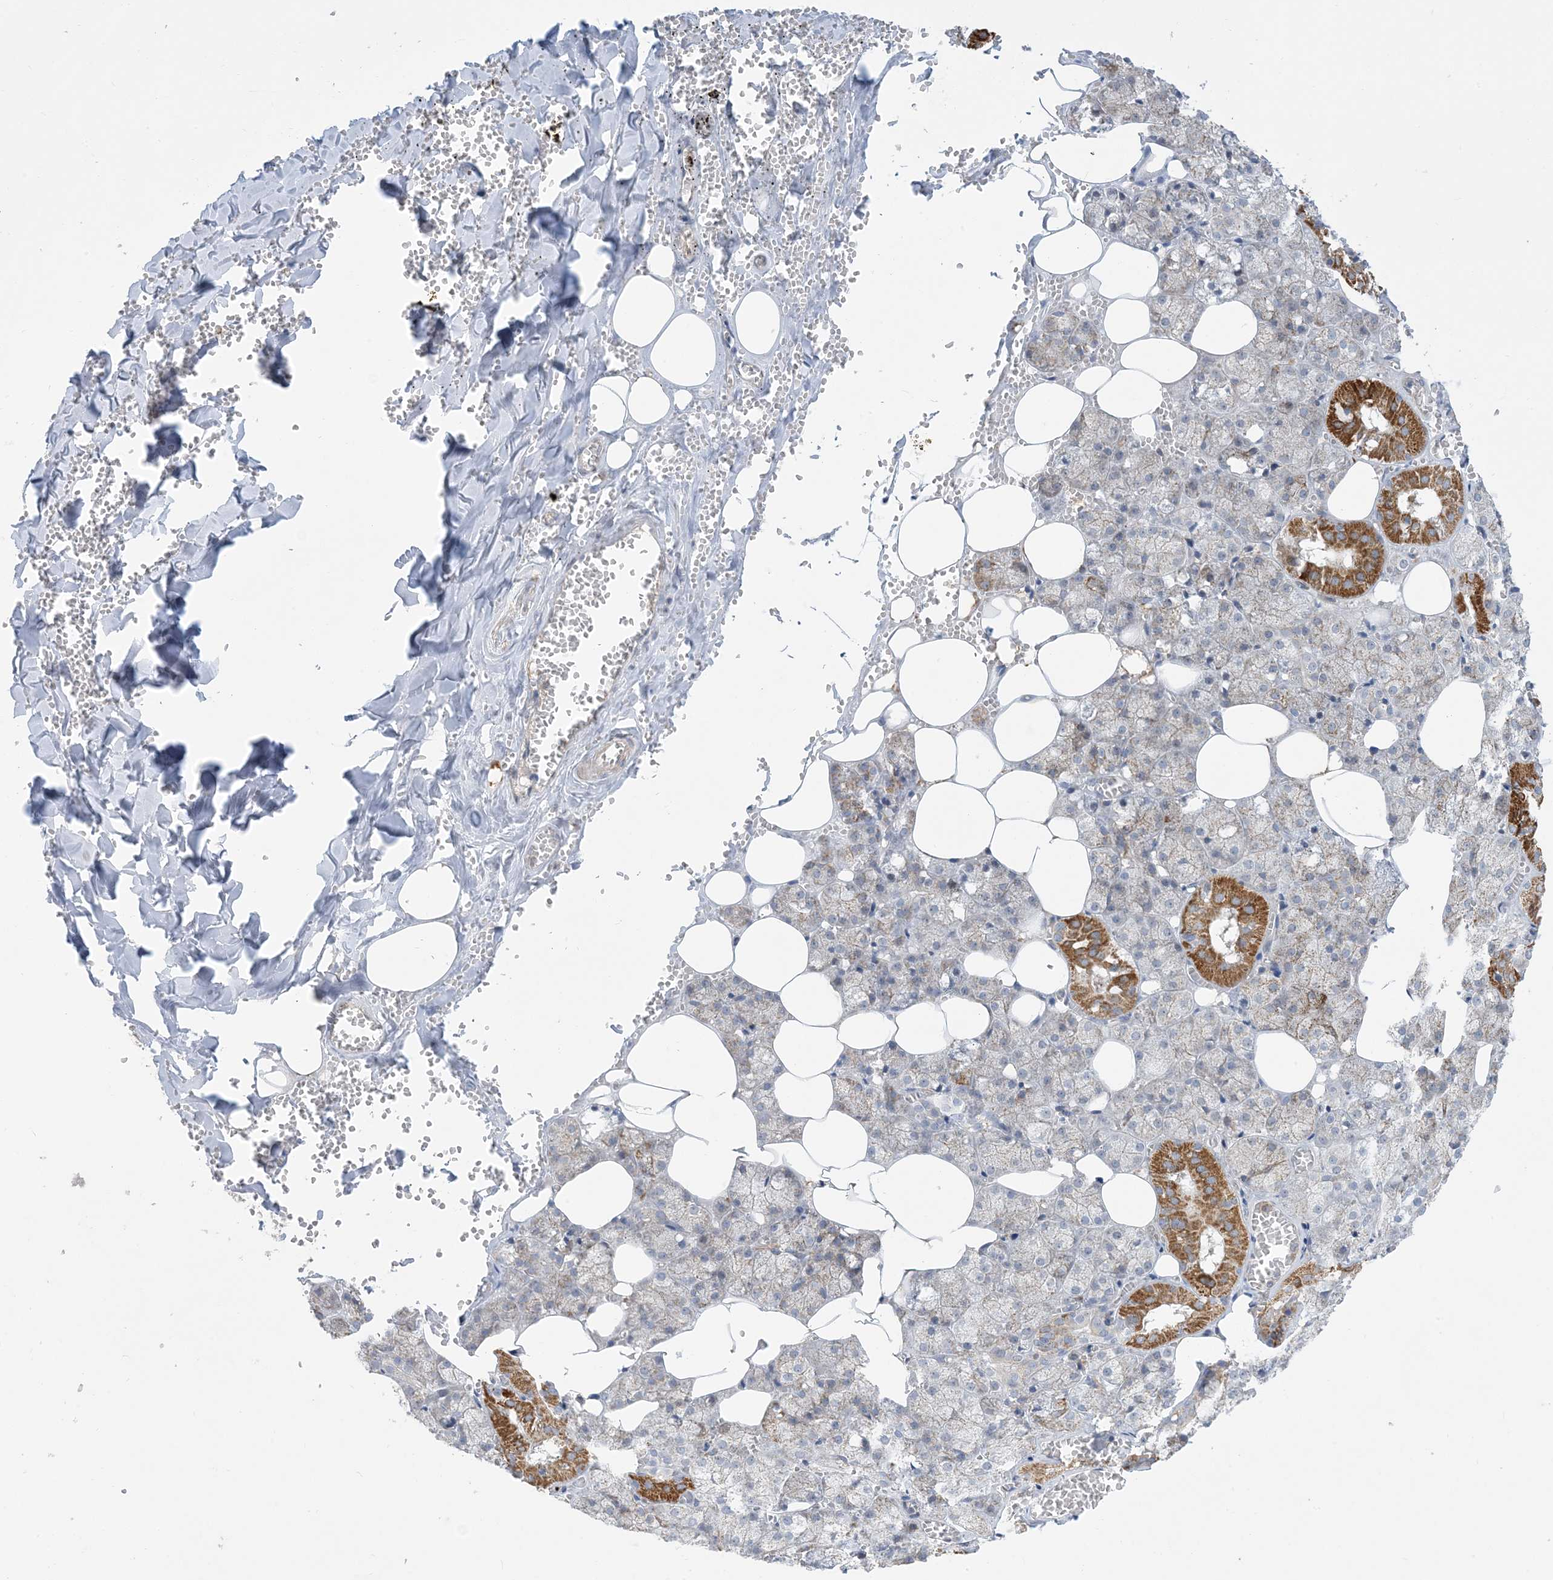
{"staining": {"intensity": "moderate", "quantity": "<25%", "location": "cytoplasmic/membranous"}, "tissue": "salivary gland", "cell_type": "Glandular cells", "image_type": "normal", "snomed": [{"axis": "morphology", "description": "Normal tissue, NOS"}, {"axis": "topography", "description": "Salivary gland"}], "caption": "Salivary gland stained with a protein marker demonstrates moderate staining in glandular cells.", "gene": "AOC1", "patient": {"sex": "male", "age": 62}}